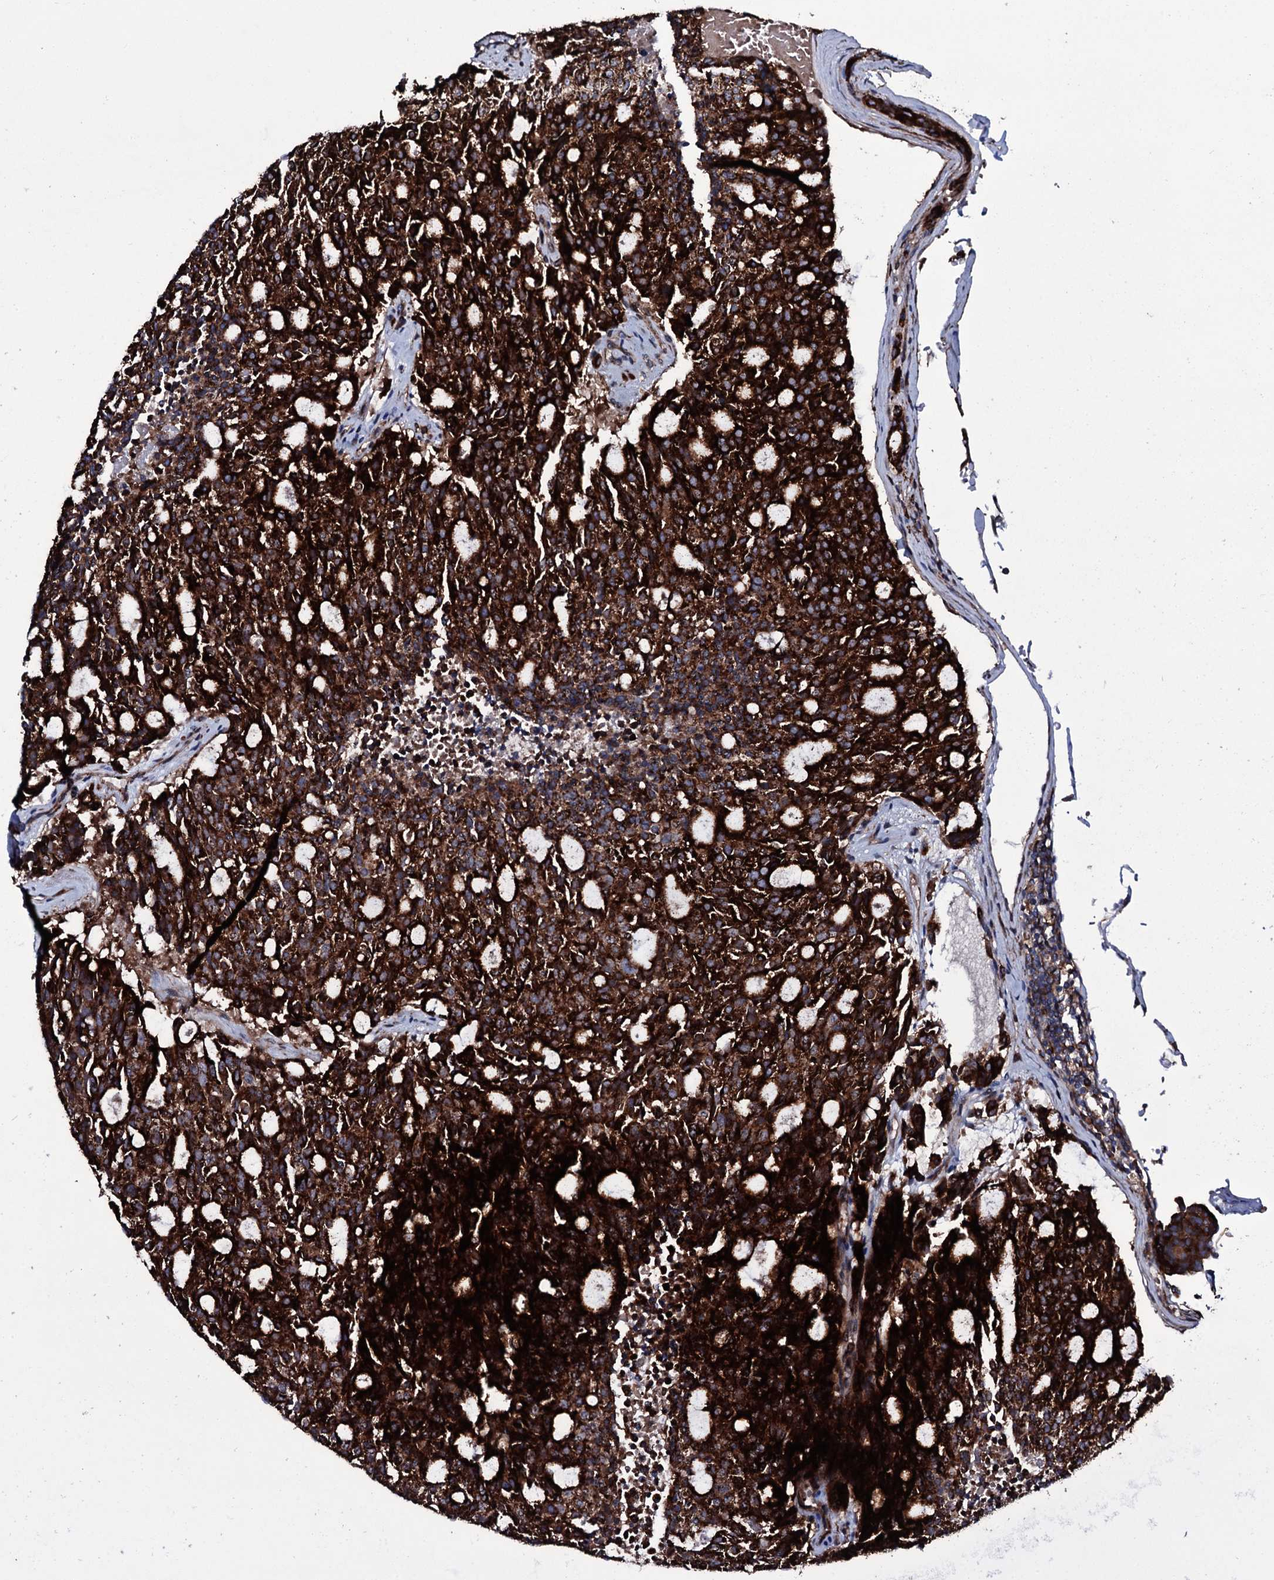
{"staining": {"intensity": "strong", "quantity": ">75%", "location": "cytoplasmic/membranous"}, "tissue": "carcinoid", "cell_type": "Tumor cells", "image_type": "cancer", "snomed": [{"axis": "morphology", "description": "Carcinoid, malignant, NOS"}, {"axis": "topography", "description": "Pancreas"}], "caption": "Protein staining exhibits strong cytoplasmic/membranous expression in about >75% of tumor cells in carcinoid.", "gene": "VAMP8", "patient": {"sex": "female", "age": 54}}